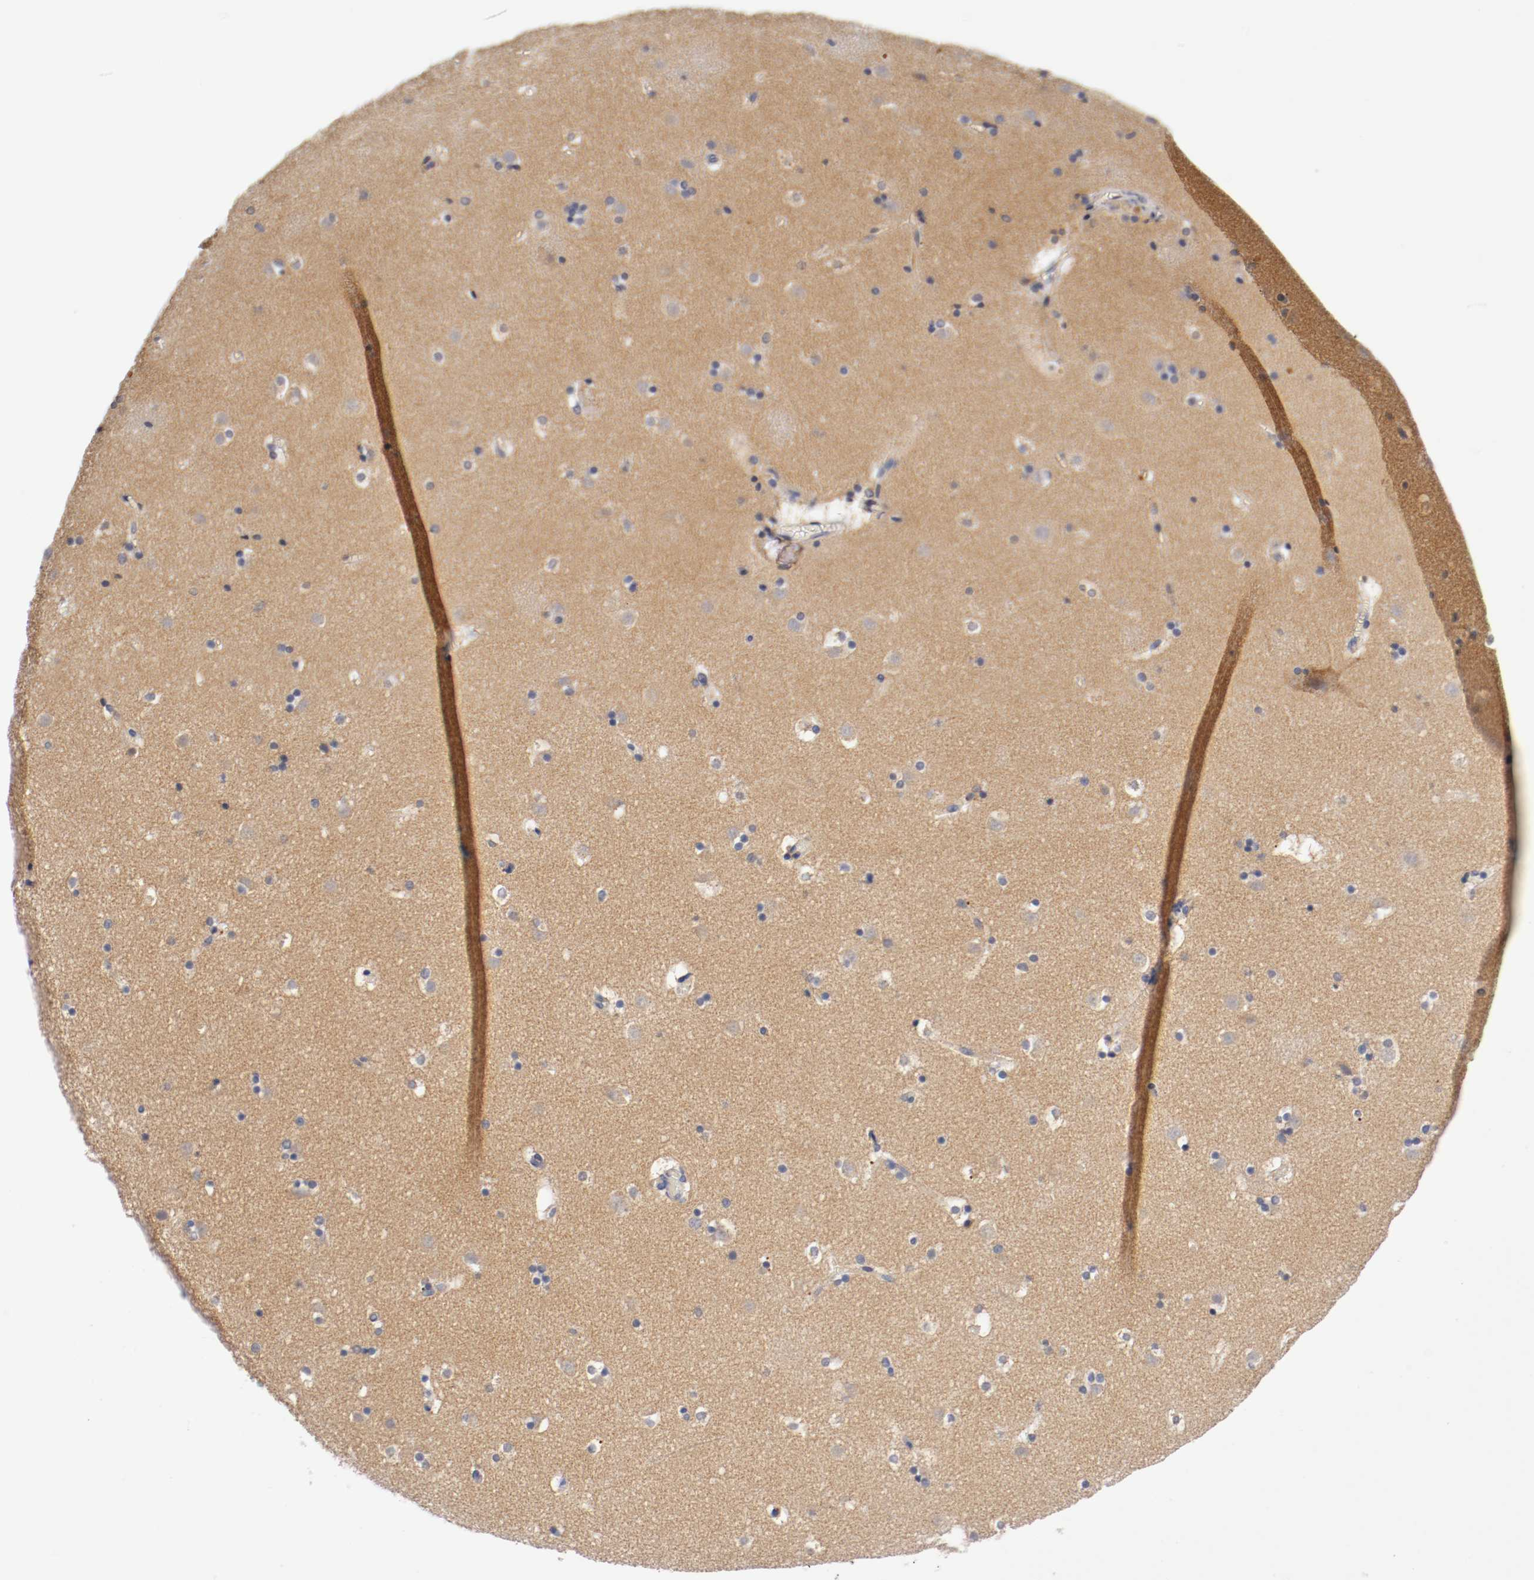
{"staining": {"intensity": "weak", "quantity": "25%-75%", "location": "cytoplasmic/membranous"}, "tissue": "caudate", "cell_type": "Glial cells", "image_type": "normal", "snomed": [{"axis": "morphology", "description": "Normal tissue, NOS"}, {"axis": "topography", "description": "Lateral ventricle wall"}], "caption": "Protein expression analysis of benign human caudate reveals weak cytoplasmic/membranous positivity in approximately 25%-75% of glial cells.", "gene": "PCSK6", "patient": {"sex": "male", "age": 45}}